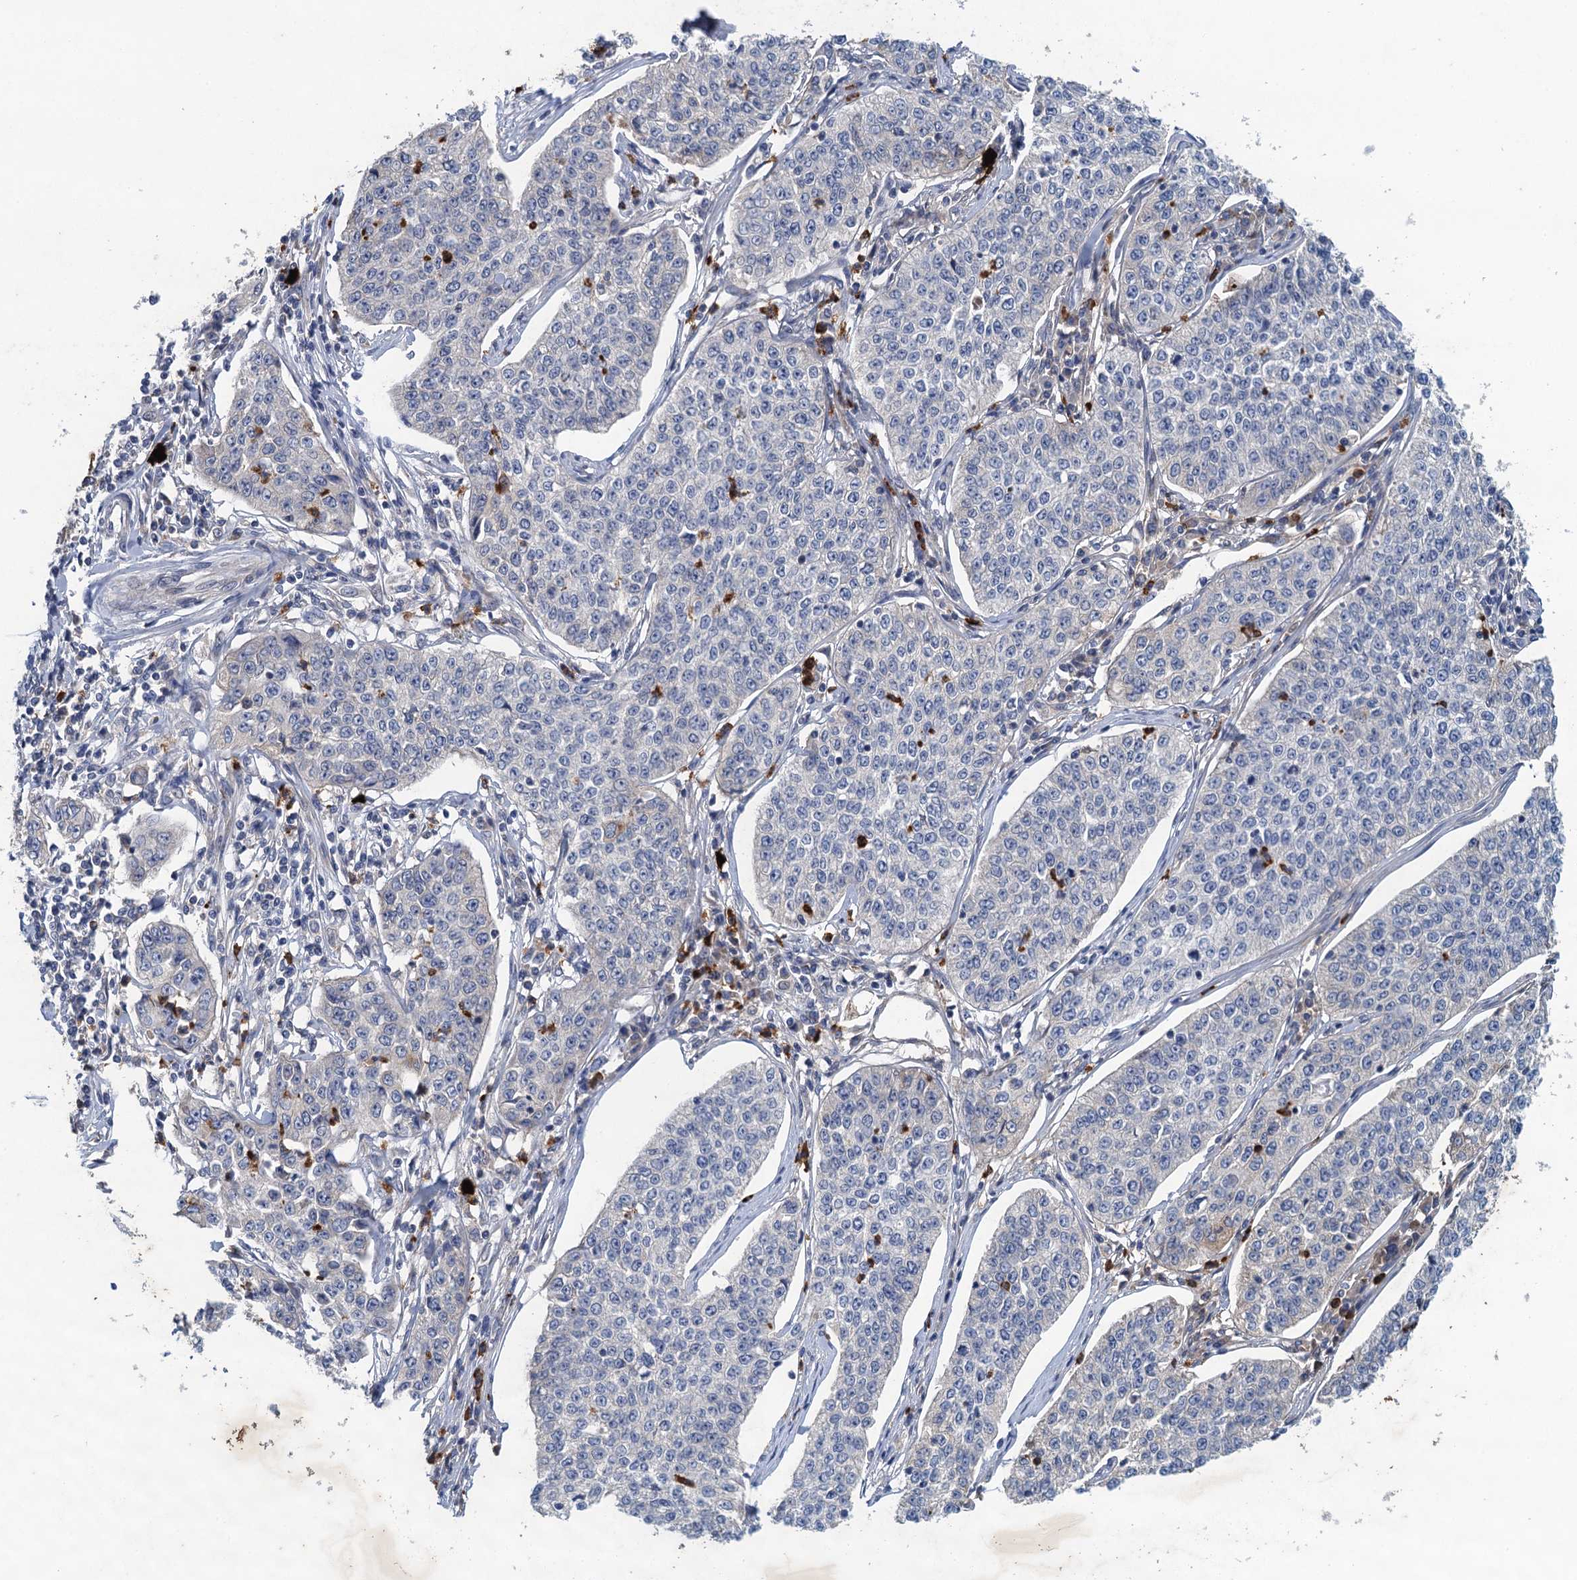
{"staining": {"intensity": "negative", "quantity": "none", "location": "none"}, "tissue": "cervical cancer", "cell_type": "Tumor cells", "image_type": "cancer", "snomed": [{"axis": "morphology", "description": "Squamous cell carcinoma, NOS"}, {"axis": "topography", "description": "Cervix"}], "caption": "This is a micrograph of immunohistochemistry (IHC) staining of cervical squamous cell carcinoma, which shows no expression in tumor cells.", "gene": "TPCN1", "patient": {"sex": "female", "age": 35}}